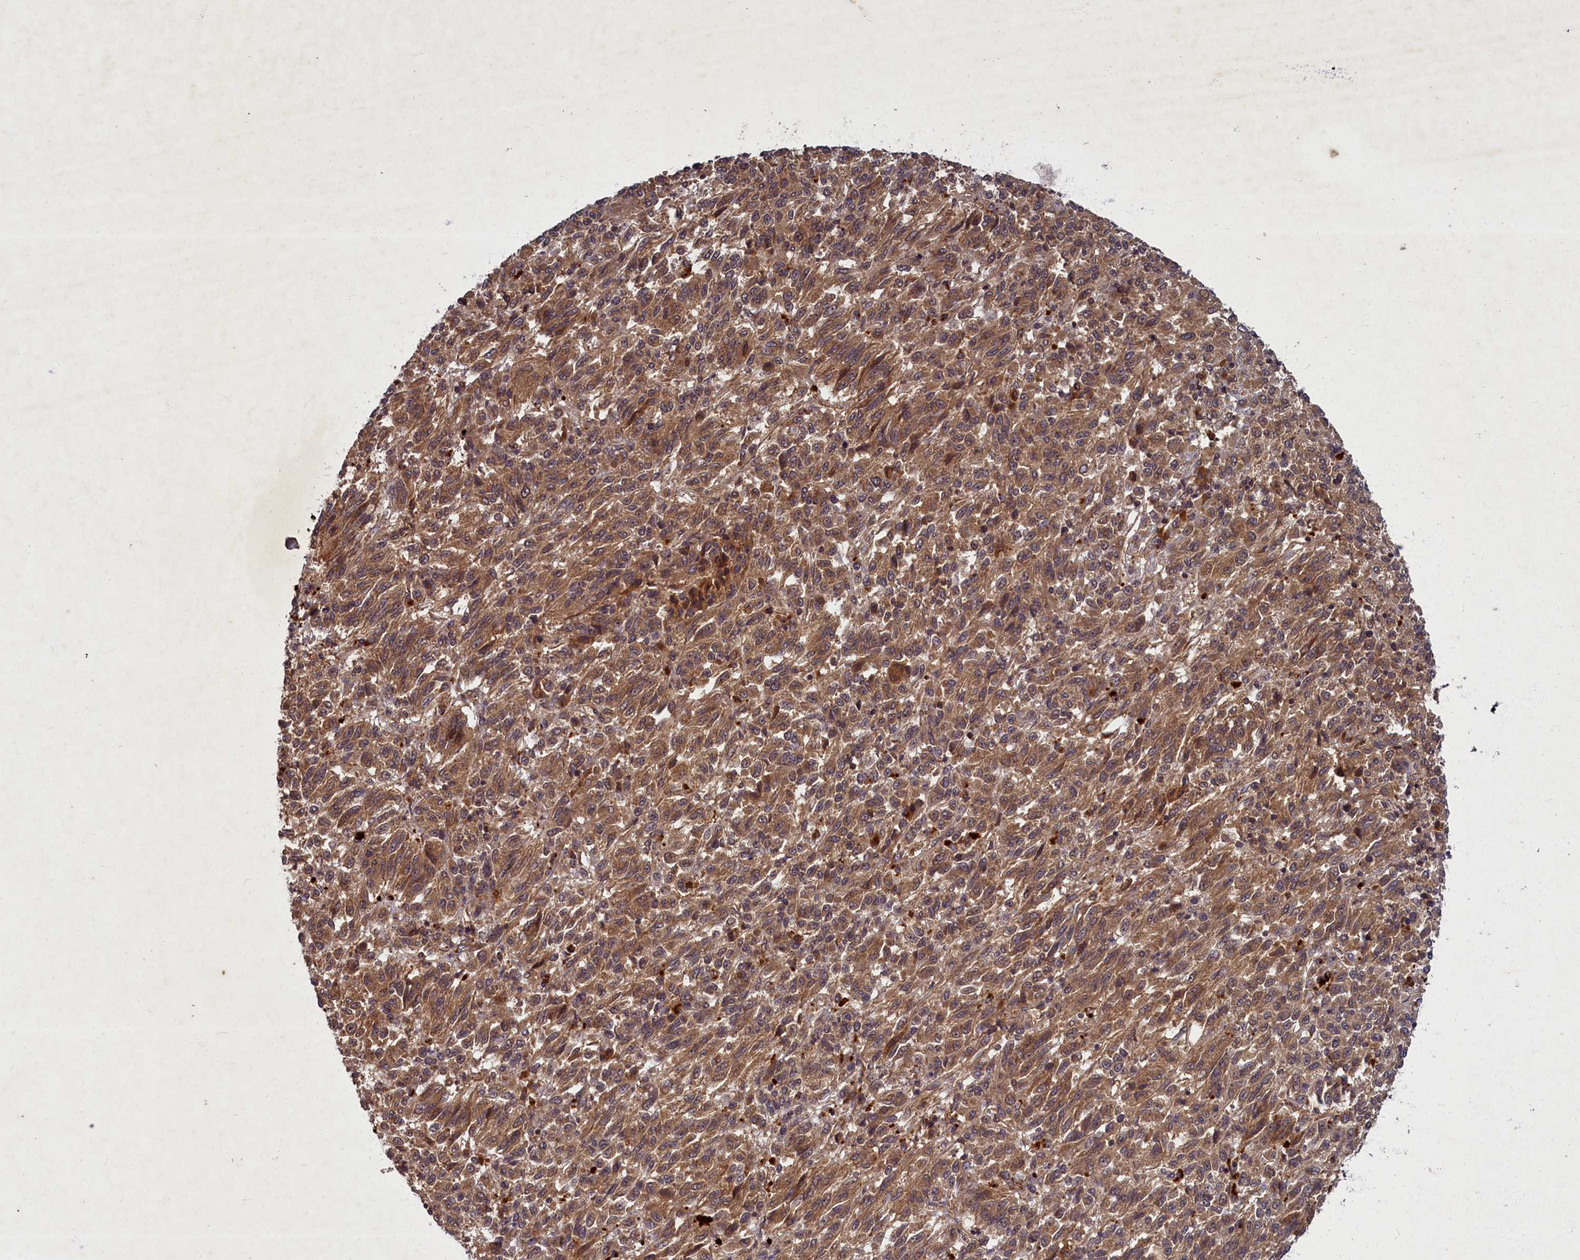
{"staining": {"intensity": "moderate", "quantity": ">75%", "location": "cytoplasmic/membranous"}, "tissue": "melanoma", "cell_type": "Tumor cells", "image_type": "cancer", "snomed": [{"axis": "morphology", "description": "Malignant melanoma, Metastatic site"}, {"axis": "topography", "description": "Lung"}], "caption": "Moderate cytoplasmic/membranous staining is appreciated in about >75% of tumor cells in melanoma.", "gene": "BICD1", "patient": {"sex": "male", "age": 64}}